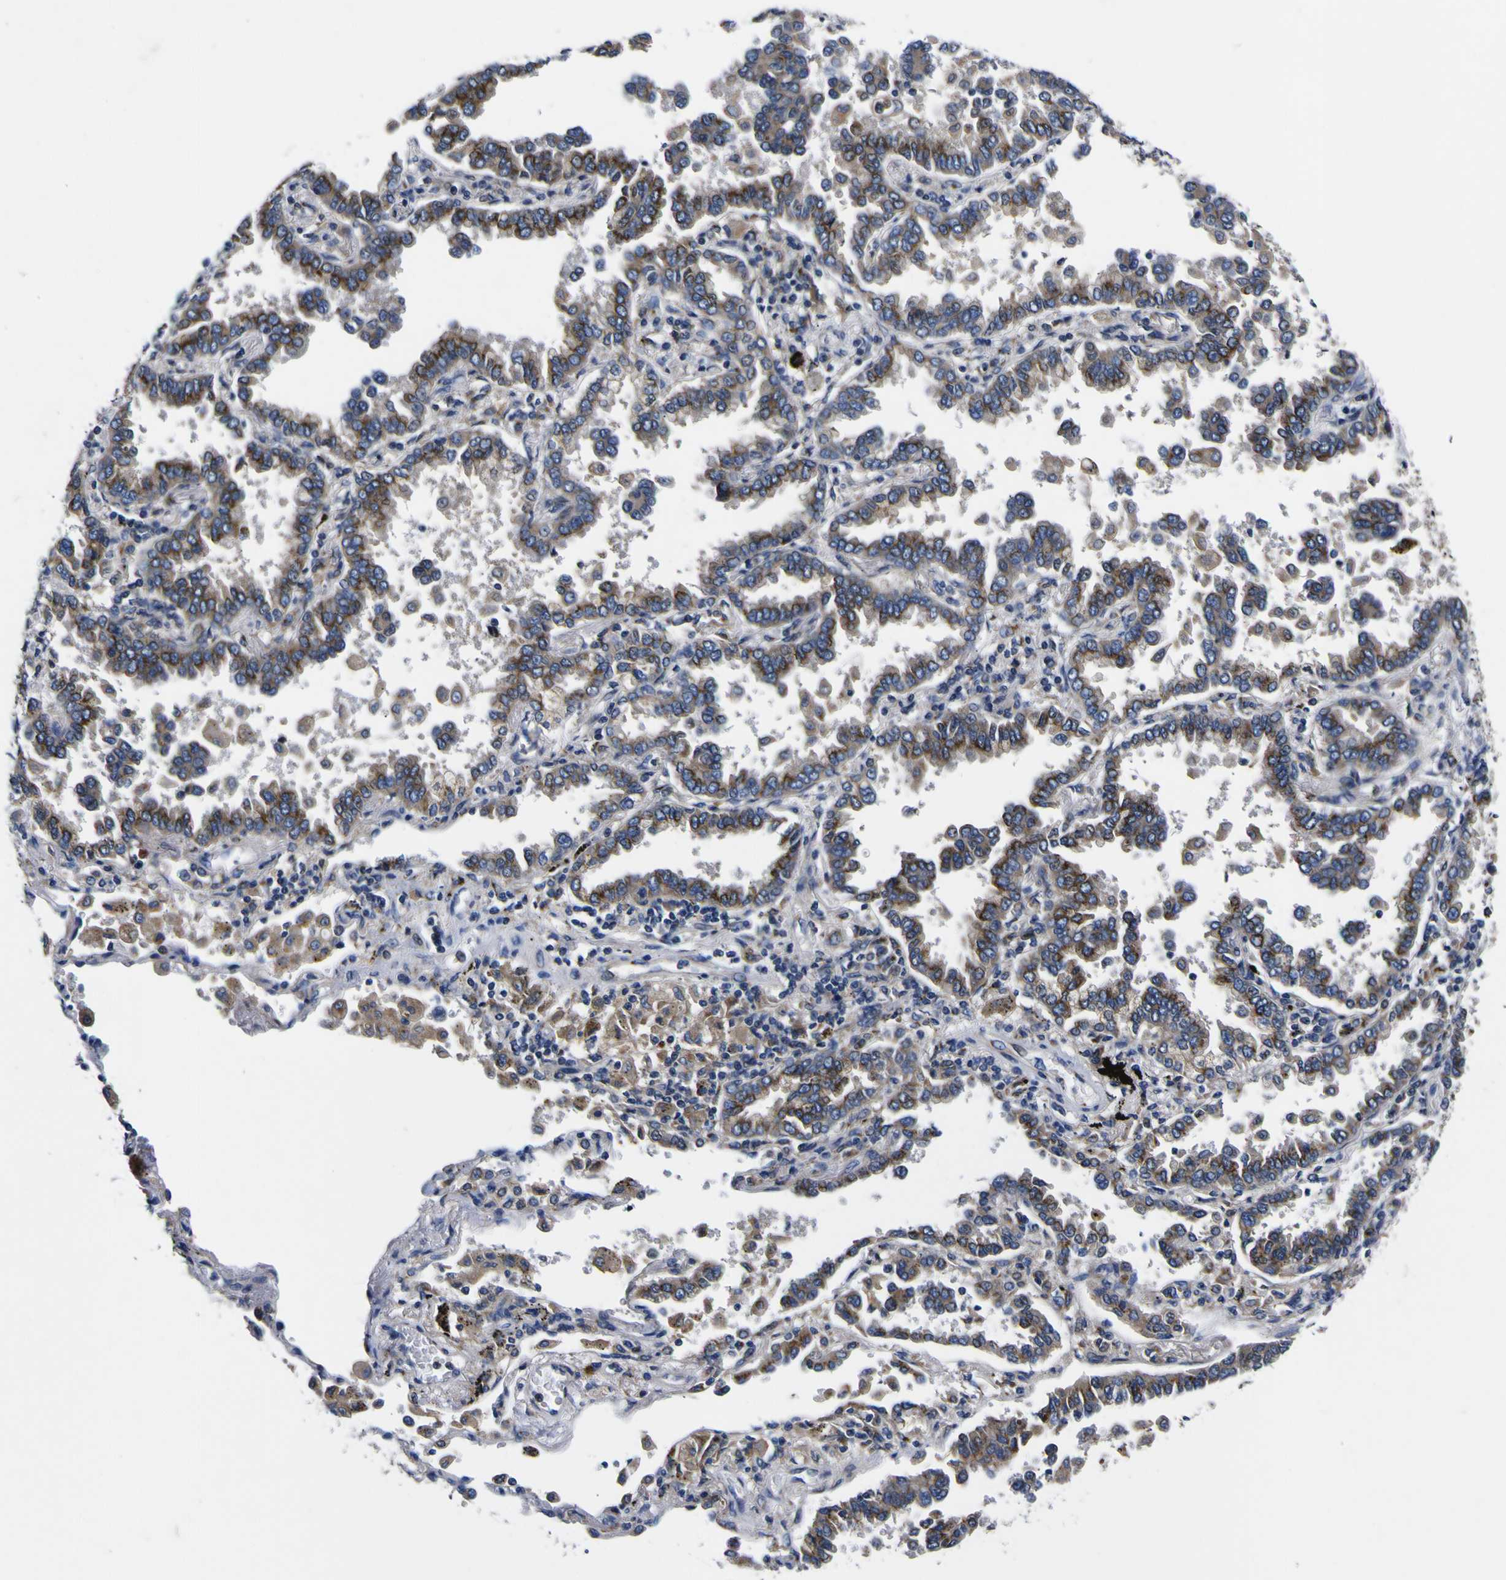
{"staining": {"intensity": "moderate", "quantity": ">75%", "location": "cytoplasmic/membranous"}, "tissue": "lung cancer", "cell_type": "Tumor cells", "image_type": "cancer", "snomed": [{"axis": "morphology", "description": "Normal tissue, NOS"}, {"axis": "morphology", "description": "Adenocarcinoma, NOS"}, {"axis": "topography", "description": "Lung"}], "caption": "Immunohistochemistry (IHC) (DAB (3,3'-diaminobenzidine)) staining of human adenocarcinoma (lung) demonstrates moderate cytoplasmic/membranous protein positivity in about >75% of tumor cells. (DAB (3,3'-diaminobenzidine) = brown stain, brightfield microscopy at high magnification).", "gene": "COA1", "patient": {"sex": "male", "age": 59}}